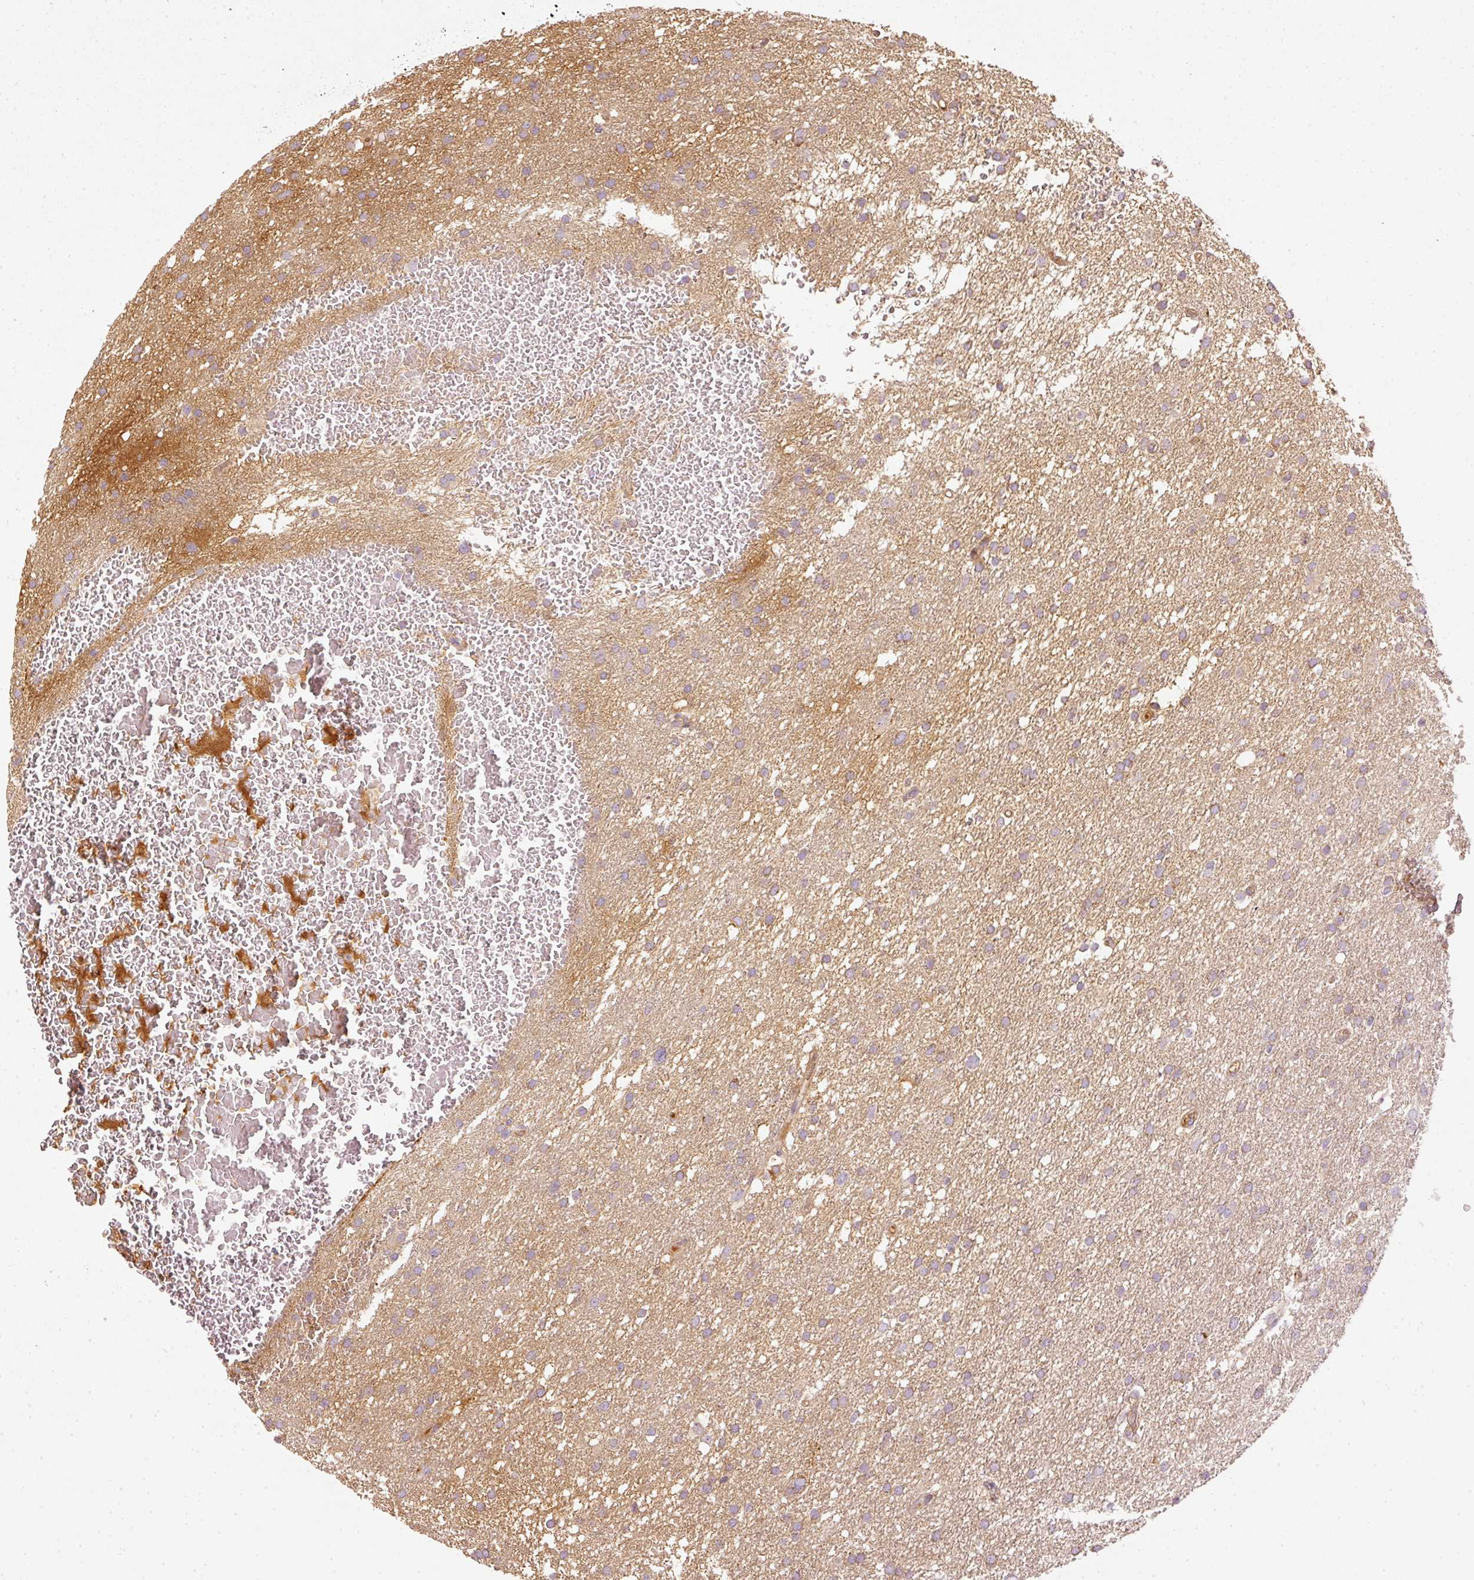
{"staining": {"intensity": "negative", "quantity": "none", "location": "none"}, "tissue": "glioma", "cell_type": "Tumor cells", "image_type": "cancer", "snomed": [{"axis": "morphology", "description": "Glioma, malignant, High grade"}, {"axis": "topography", "description": "Cerebral cortex"}], "caption": "IHC histopathology image of neoplastic tissue: malignant glioma (high-grade) stained with DAB (3,3'-diaminobenzidine) shows no significant protein expression in tumor cells. (DAB immunohistochemistry (IHC) visualized using brightfield microscopy, high magnification).", "gene": "SERPING1", "patient": {"sex": "female", "age": 36}}